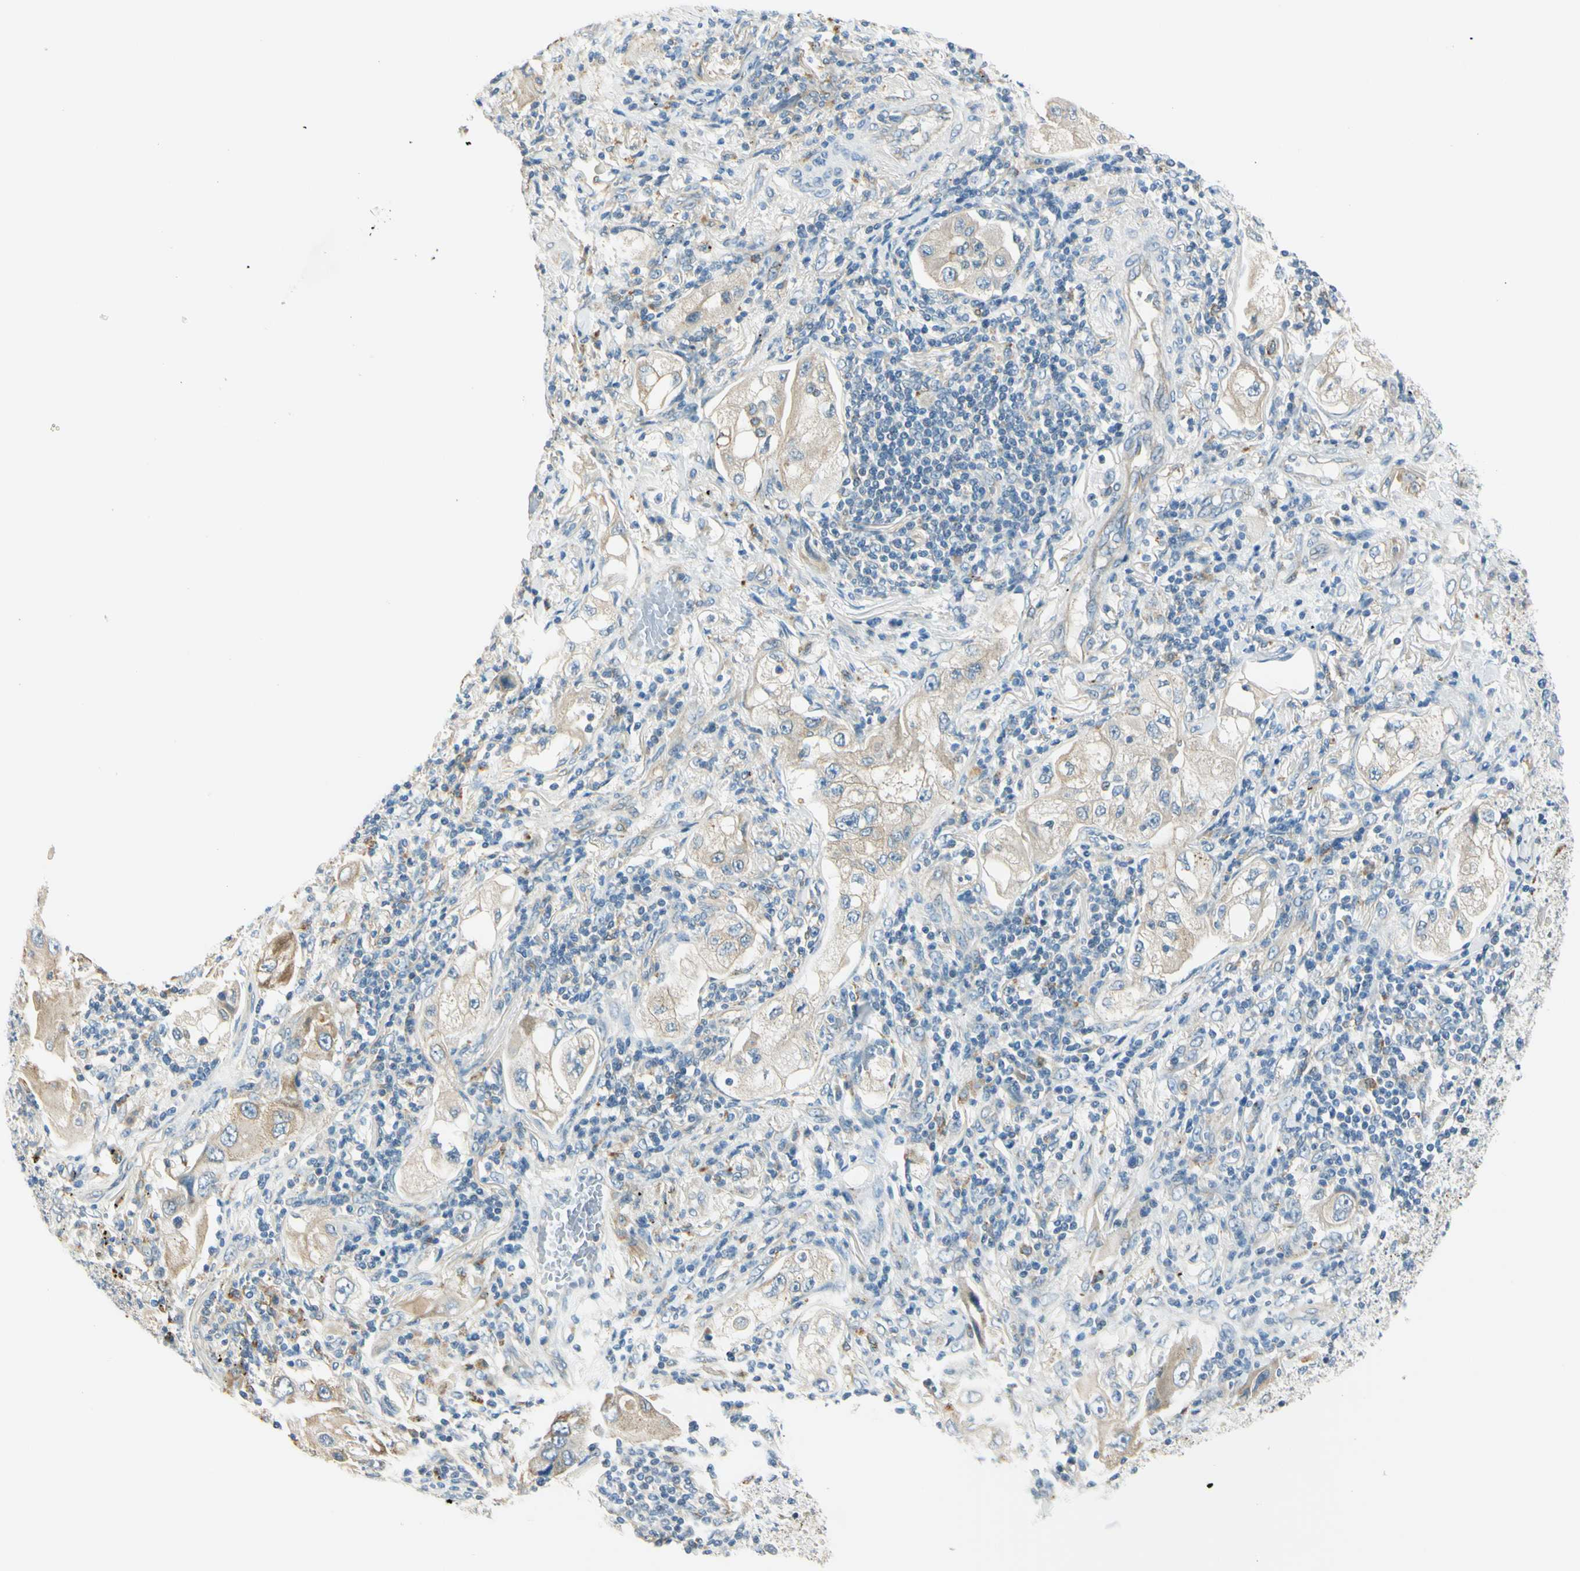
{"staining": {"intensity": "weak", "quantity": ">75%", "location": "cytoplasmic/membranous"}, "tissue": "lung cancer", "cell_type": "Tumor cells", "image_type": "cancer", "snomed": [{"axis": "morphology", "description": "Adenocarcinoma, NOS"}, {"axis": "topography", "description": "Lung"}], "caption": "Lung cancer stained with a brown dye demonstrates weak cytoplasmic/membranous positive expression in approximately >75% of tumor cells.", "gene": "LAMA3", "patient": {"sex": "female", "age": 65}}